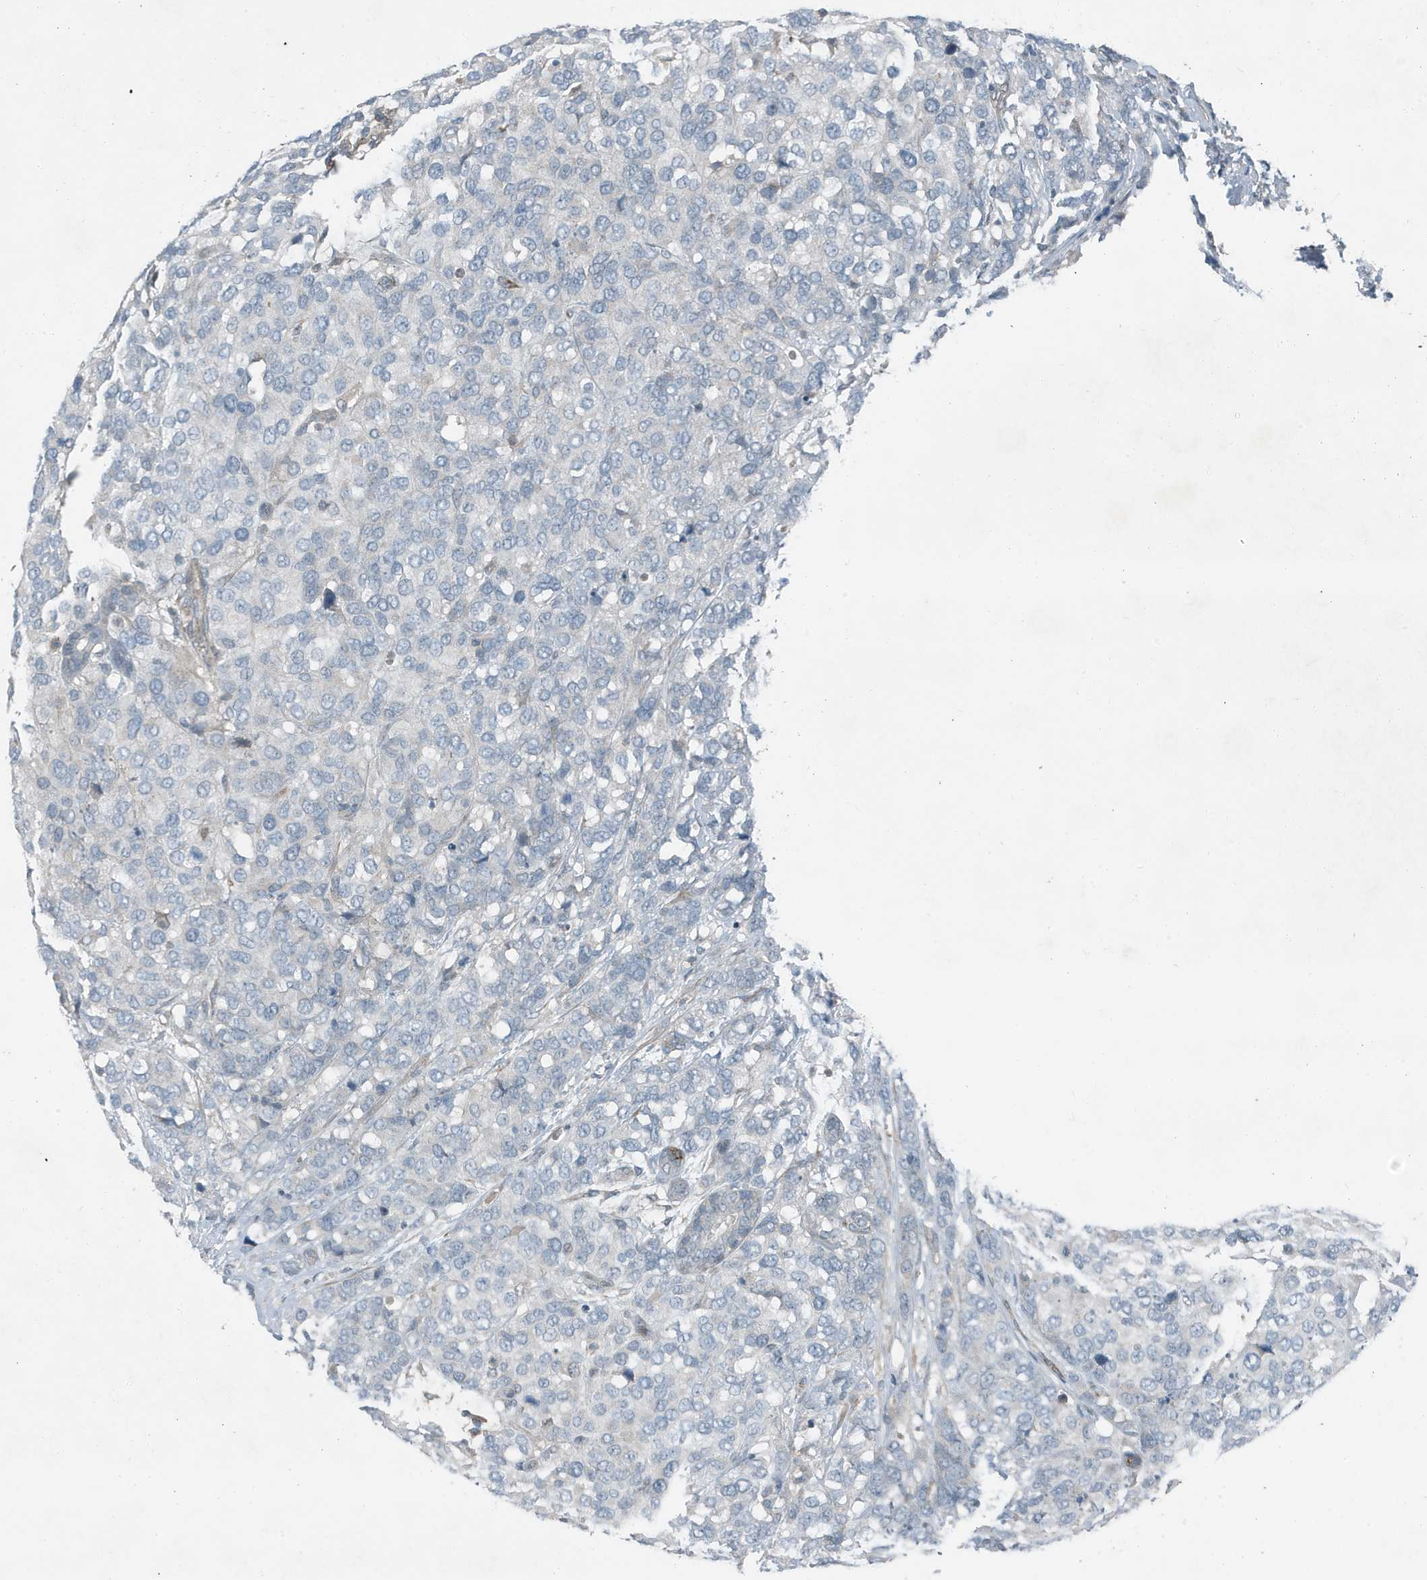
{"staining": {"intensity": "negative", "quantity": "none", "location": "none"}, "tissue": "breast cancer", "cell_type": "Tumor cells", "image_type": "cancer", "snomed": [{"axis": "morphology", "description": "Lobular carcinoma"}, {"axis": "topography", "description": "Breast"}], "caption": "DAB immunohistochemical staining of lobular carcinoma (breast) displays no significant positivity in tumor cells.", "gene": "DAPP1", "patient": {"sex": "female", "age": 59}}